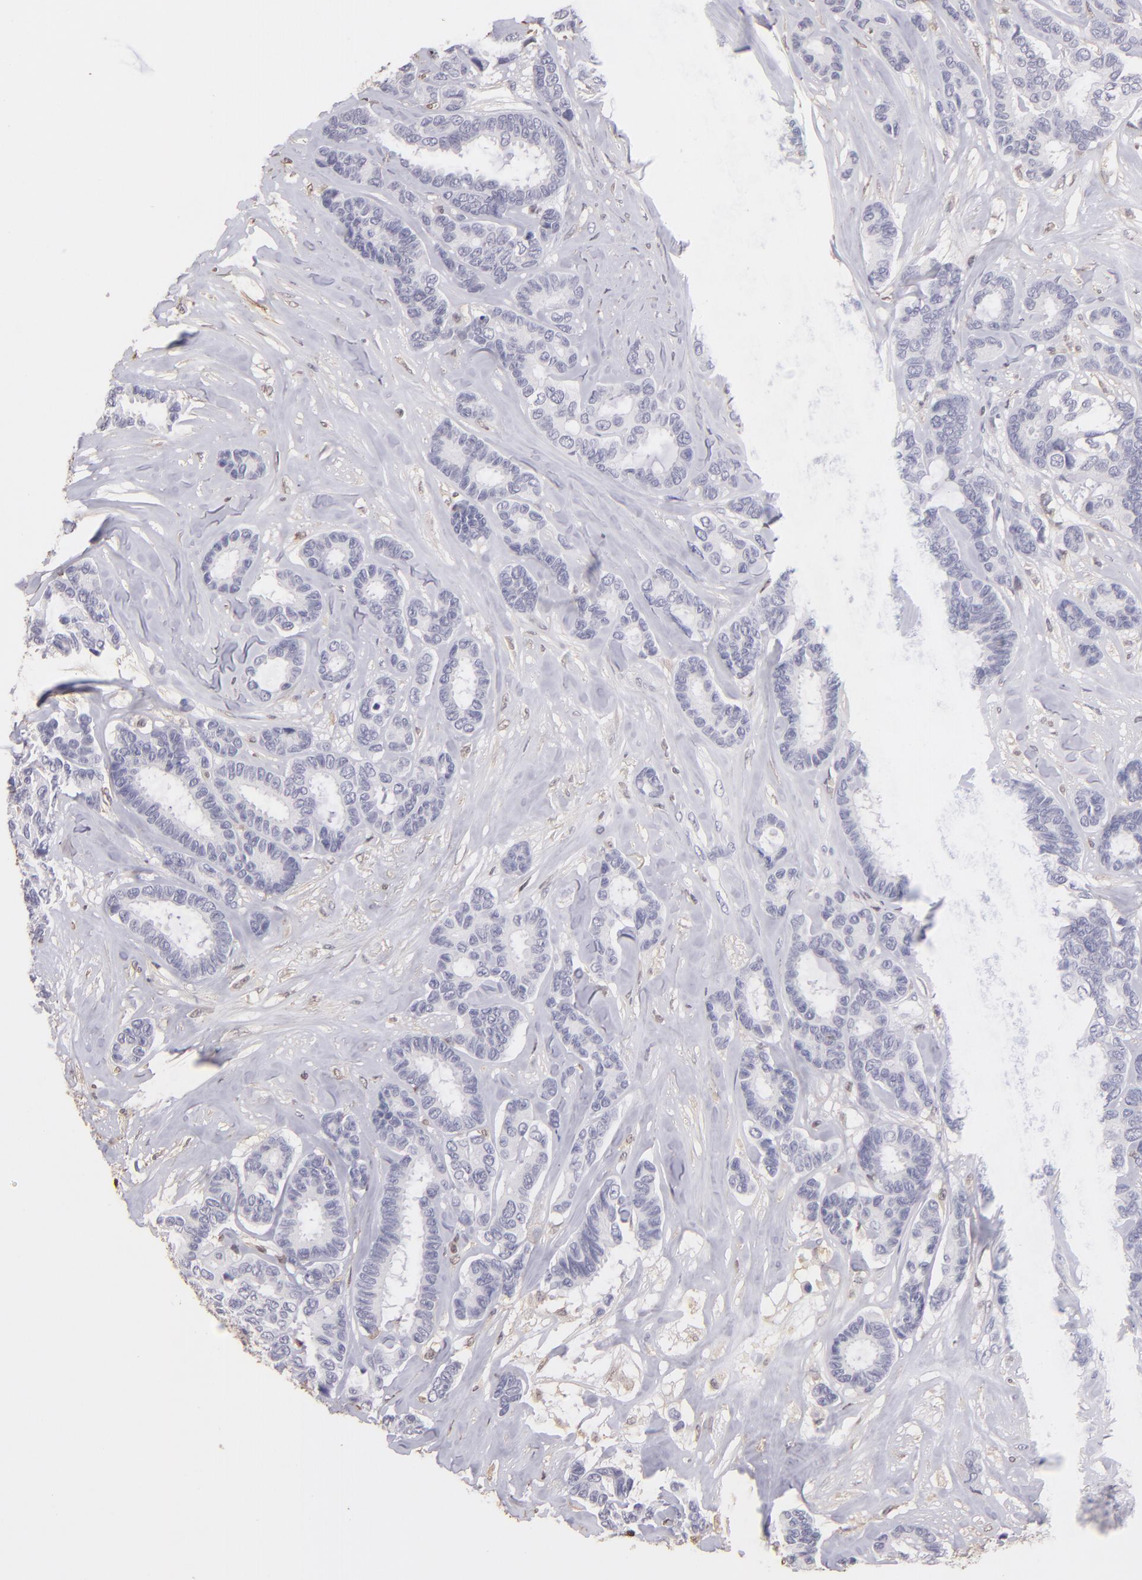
{"staining": {"intensity": "negative", "quantity": "none", "location": "none"}, "tissue": "breast cancer", "cell_type": "Tumor cells", "image_type": "cancer", "snomed": [{"axis": "morphology", "description": "Duct carcinoma"}, {"axis": "topography", "description": "Breast"}], "caption": "Tumor cells show no significant protein positivity in breast cancer (invasive ductal carcinoma). (DAB (3,3'-diaminobenzidine) immunohistochemistry, high magnification).", "gene": "S100A2", "patient": {"sex": "female", "age": 87}}